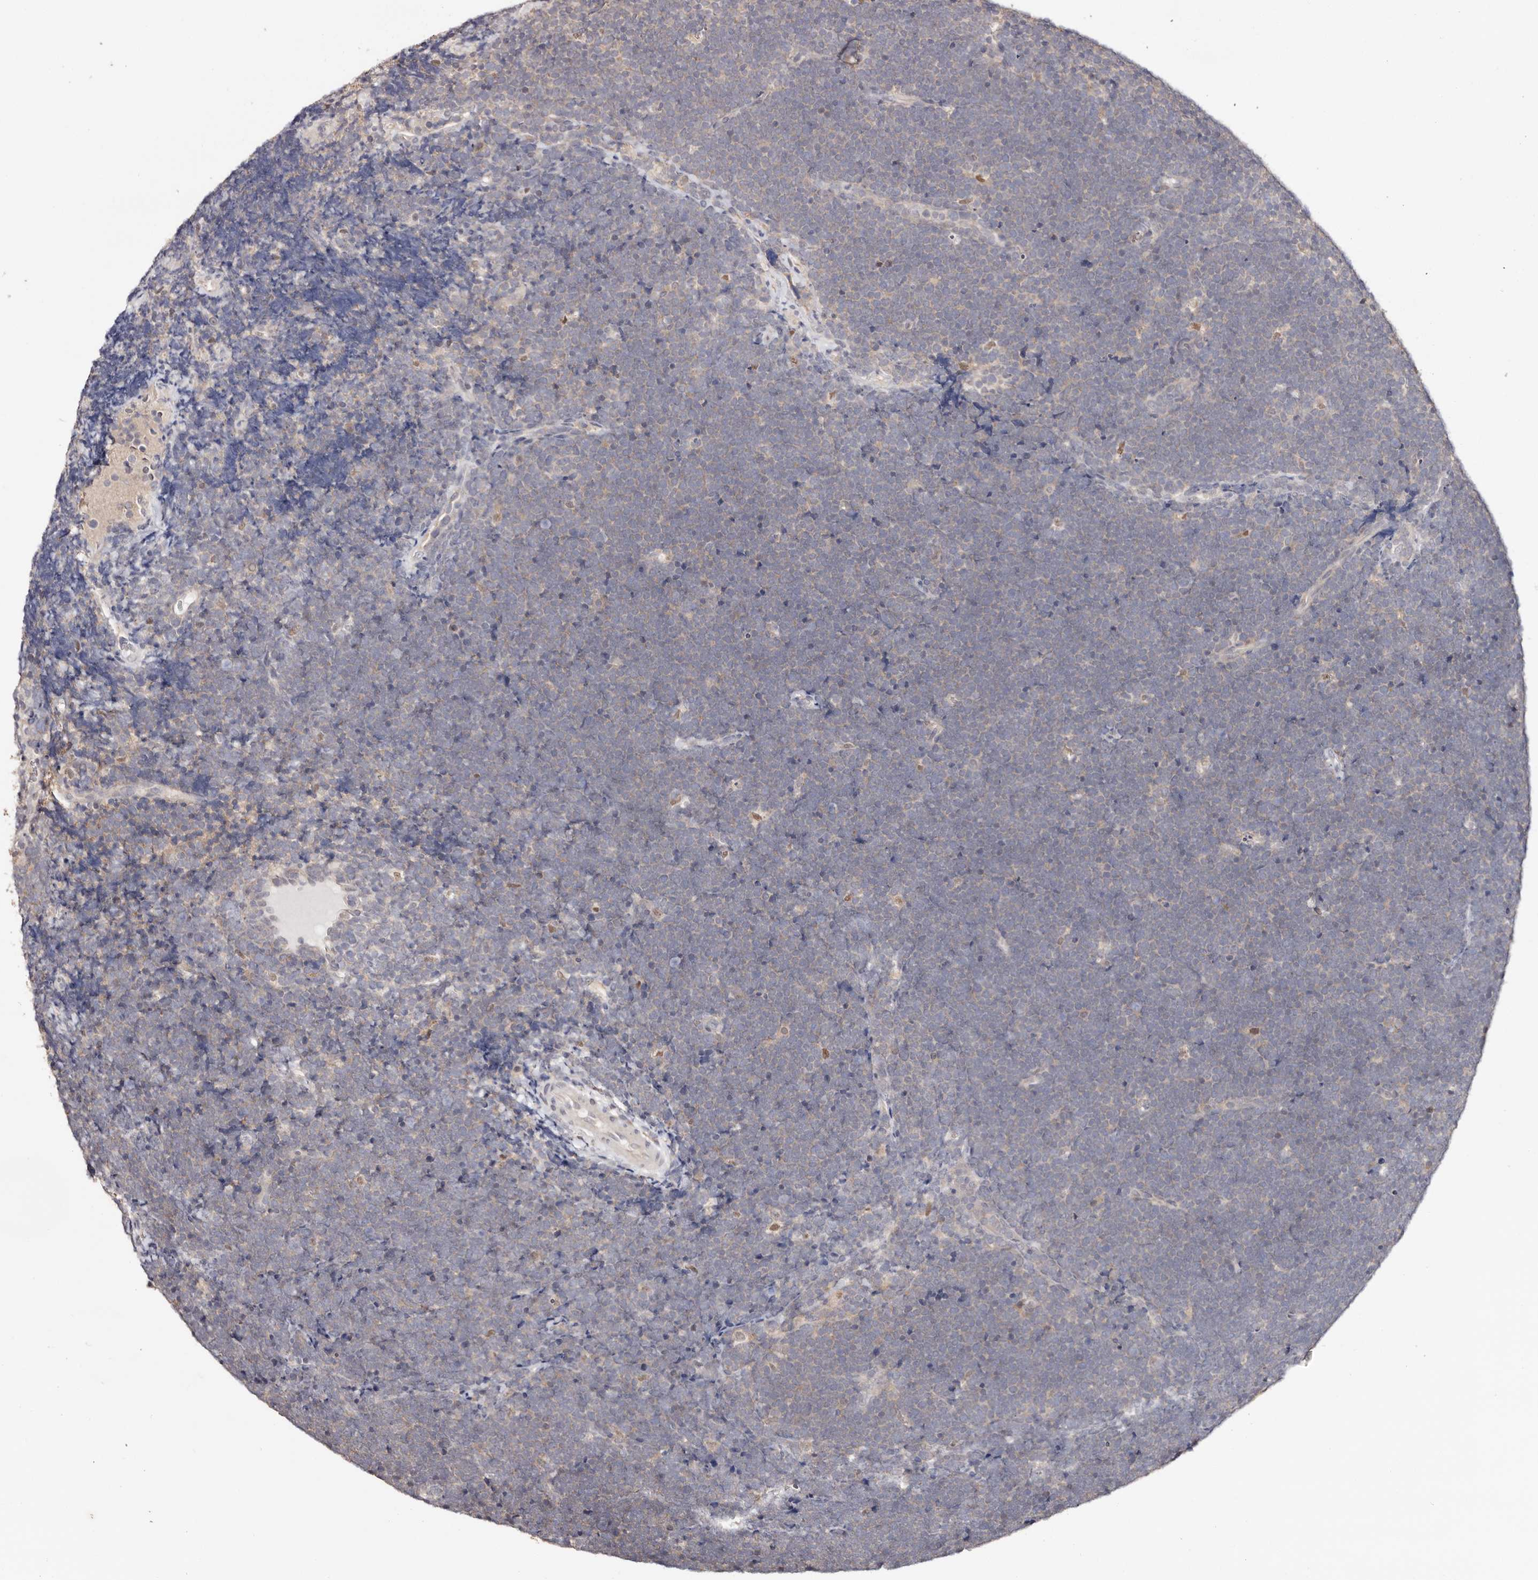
{"staining": {"intensity": "negative", "quantity": "none", "location": "none"}, "tissue": "lymphoma", "cell_type": "Tumor cells", "image_type": "cancer", "snomed": [{"axis": "morphology", "description": "Malignant lymphoma, non-Hodgkin's type, High grade"}, {"axis": "topography", "description": "Lymph node"}], "caption": "The image shows no staining of tumor cells in malignant lymphoma, non-Hodgkin's type (high-grade). The staining was performed using DAB to visualize the protein expression in brown, while the nuclei were stained in blue with hematoxylin (Magnification: 20x).", "gene": "TYW3", "patient": {"sex": "male", "age": 13}}